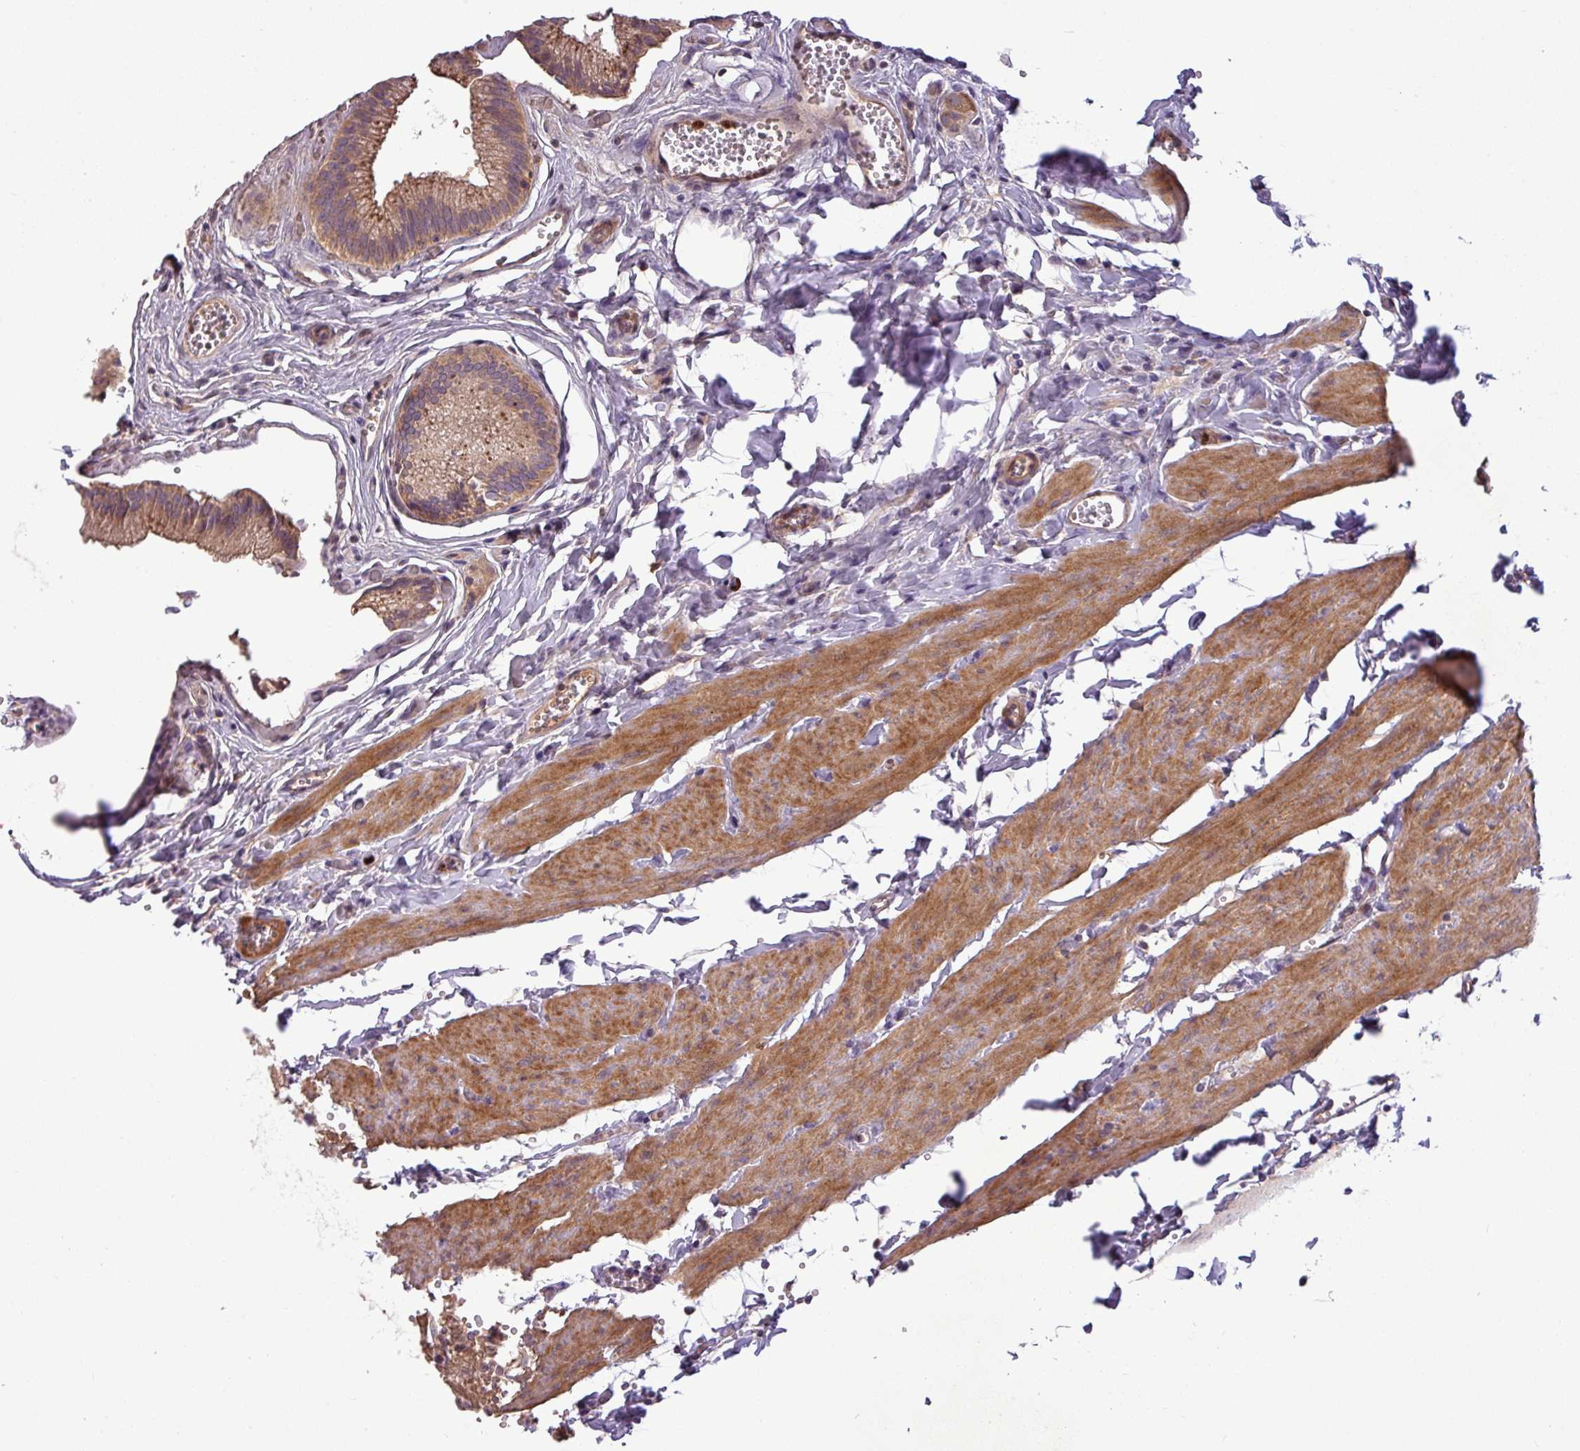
{"staining": {"intensity": "moderate", "quantity": ">75%", "location": "cytoplasmic/membranous"}, "tissue": "gallbladder", "cell_type": "Glandular cells", "image_type": "normal", "snomed": [{"axis": "morphology", "description": "Normal tissue, NOS"}, {"axis": "topography", "description": "Gallbladder"}, {"axis": "topography", "description": "Peripheral nerve tissue"}], "caption": "Approximately >75% of glandular cells in normal human gallbladder reveal moderate cytoplasmic/membranous protein positivity as visualized by brown immunohistochemical staining.", "gene": "PAPLN", "patient": {"sex": "male", "age": 17}}